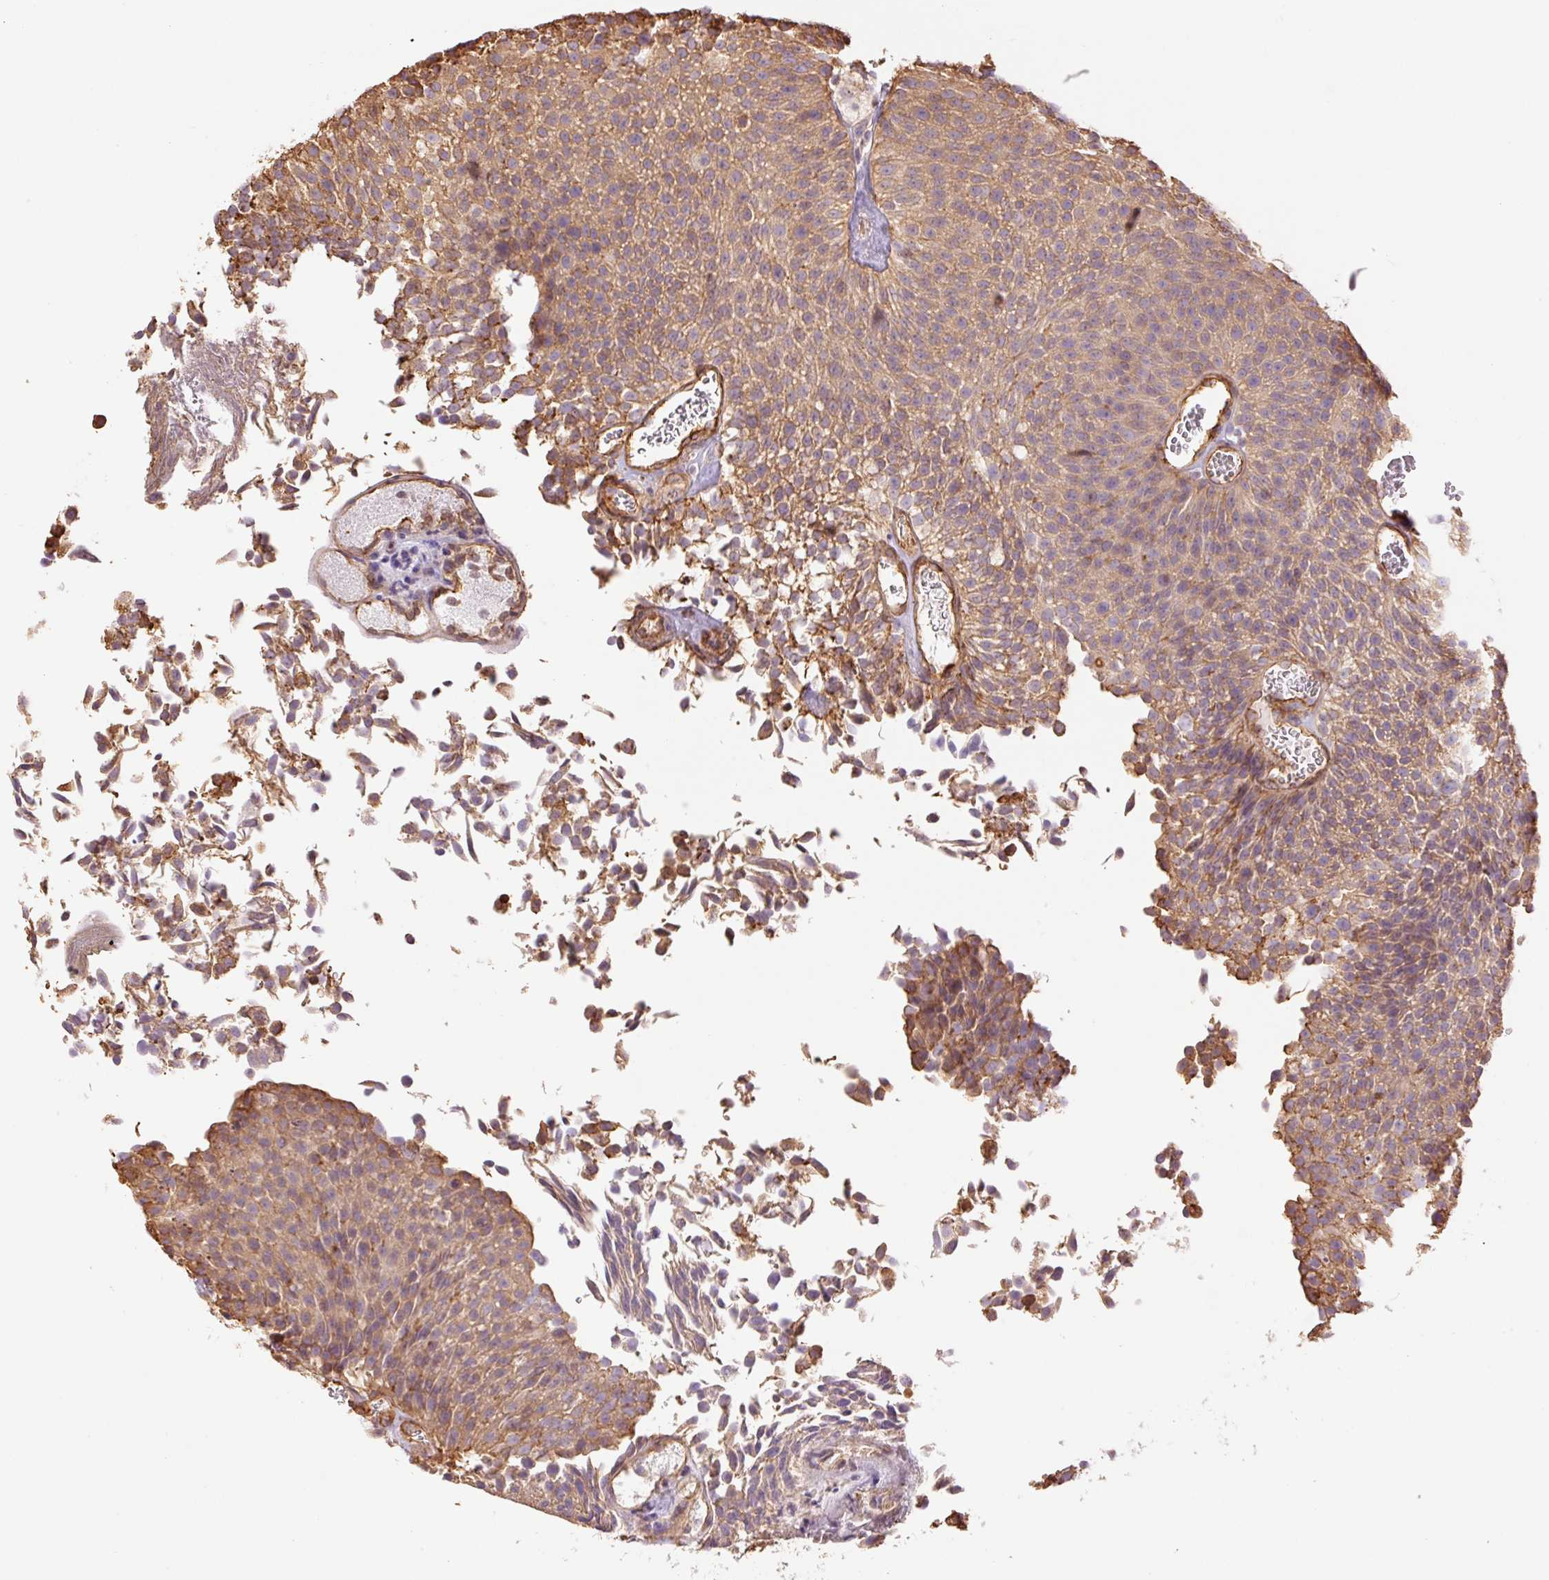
{"staining": {"intensity": "moderate", "quantity": ">75%", "location": "cytoplasmic/membranous"}, "tissue": "urothelial cancer", "cell_type": "Tumor cells", "image_type": "cancer", "snomed": [{"axis": "morphology", "description": "Urothelial carcinoma, Low grade"}, {"axis": "topography", "description": "Urinary bladder"}], "caption": "DAB (3,3'-diaminobenzidine) immunohistochemical staining of human urothelial cancer reveals moderate cytoplasmic/membranous protein positivity in approximately >75% of tumor cells.", "gene": "PPP1R1B", "patient": {"sex": "female", "age": 79}}